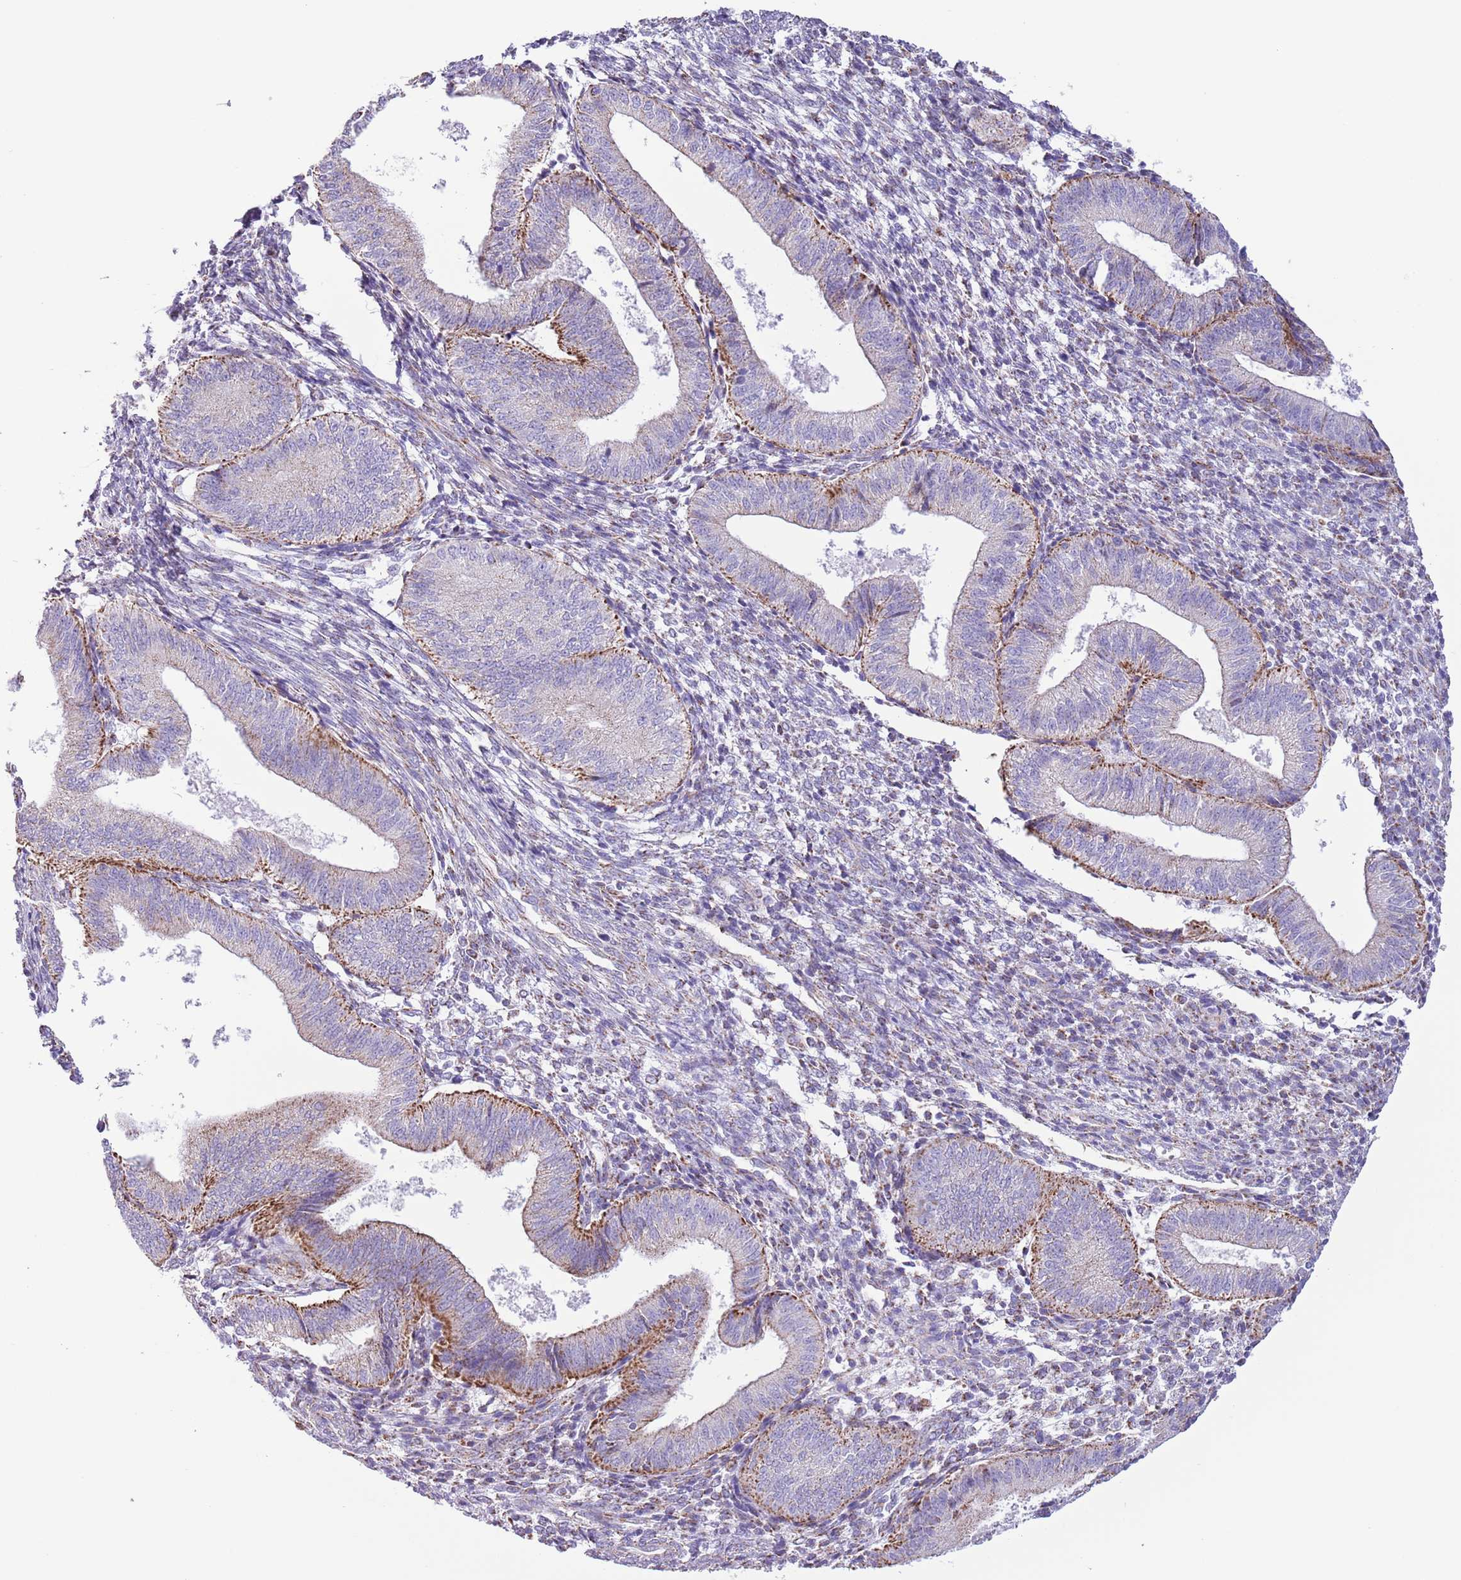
{"staining": {"intensity": "weak", "quantity": "<25%", "location": "cytoplasmic/membranous"}, "tissue": "endometrium", "cell_type": "Cells in endometrial stroma", "image_type": "normal", "snomed": [{"axis": "morphology", "description": "Normal tissue, NOS"}, {"axis": "topography", "description": "Endometrium"}], "caption": "Immunohistochemistry histopathology image of unremarkable endometrium: human endometrium stained with DAB demonstrates no significant protein positivity in cells in endometrial stroma. Nuclei are stained in blue.", "gene": "ATP6V1B1", "patient": {"sex": "female", "age": 34}}